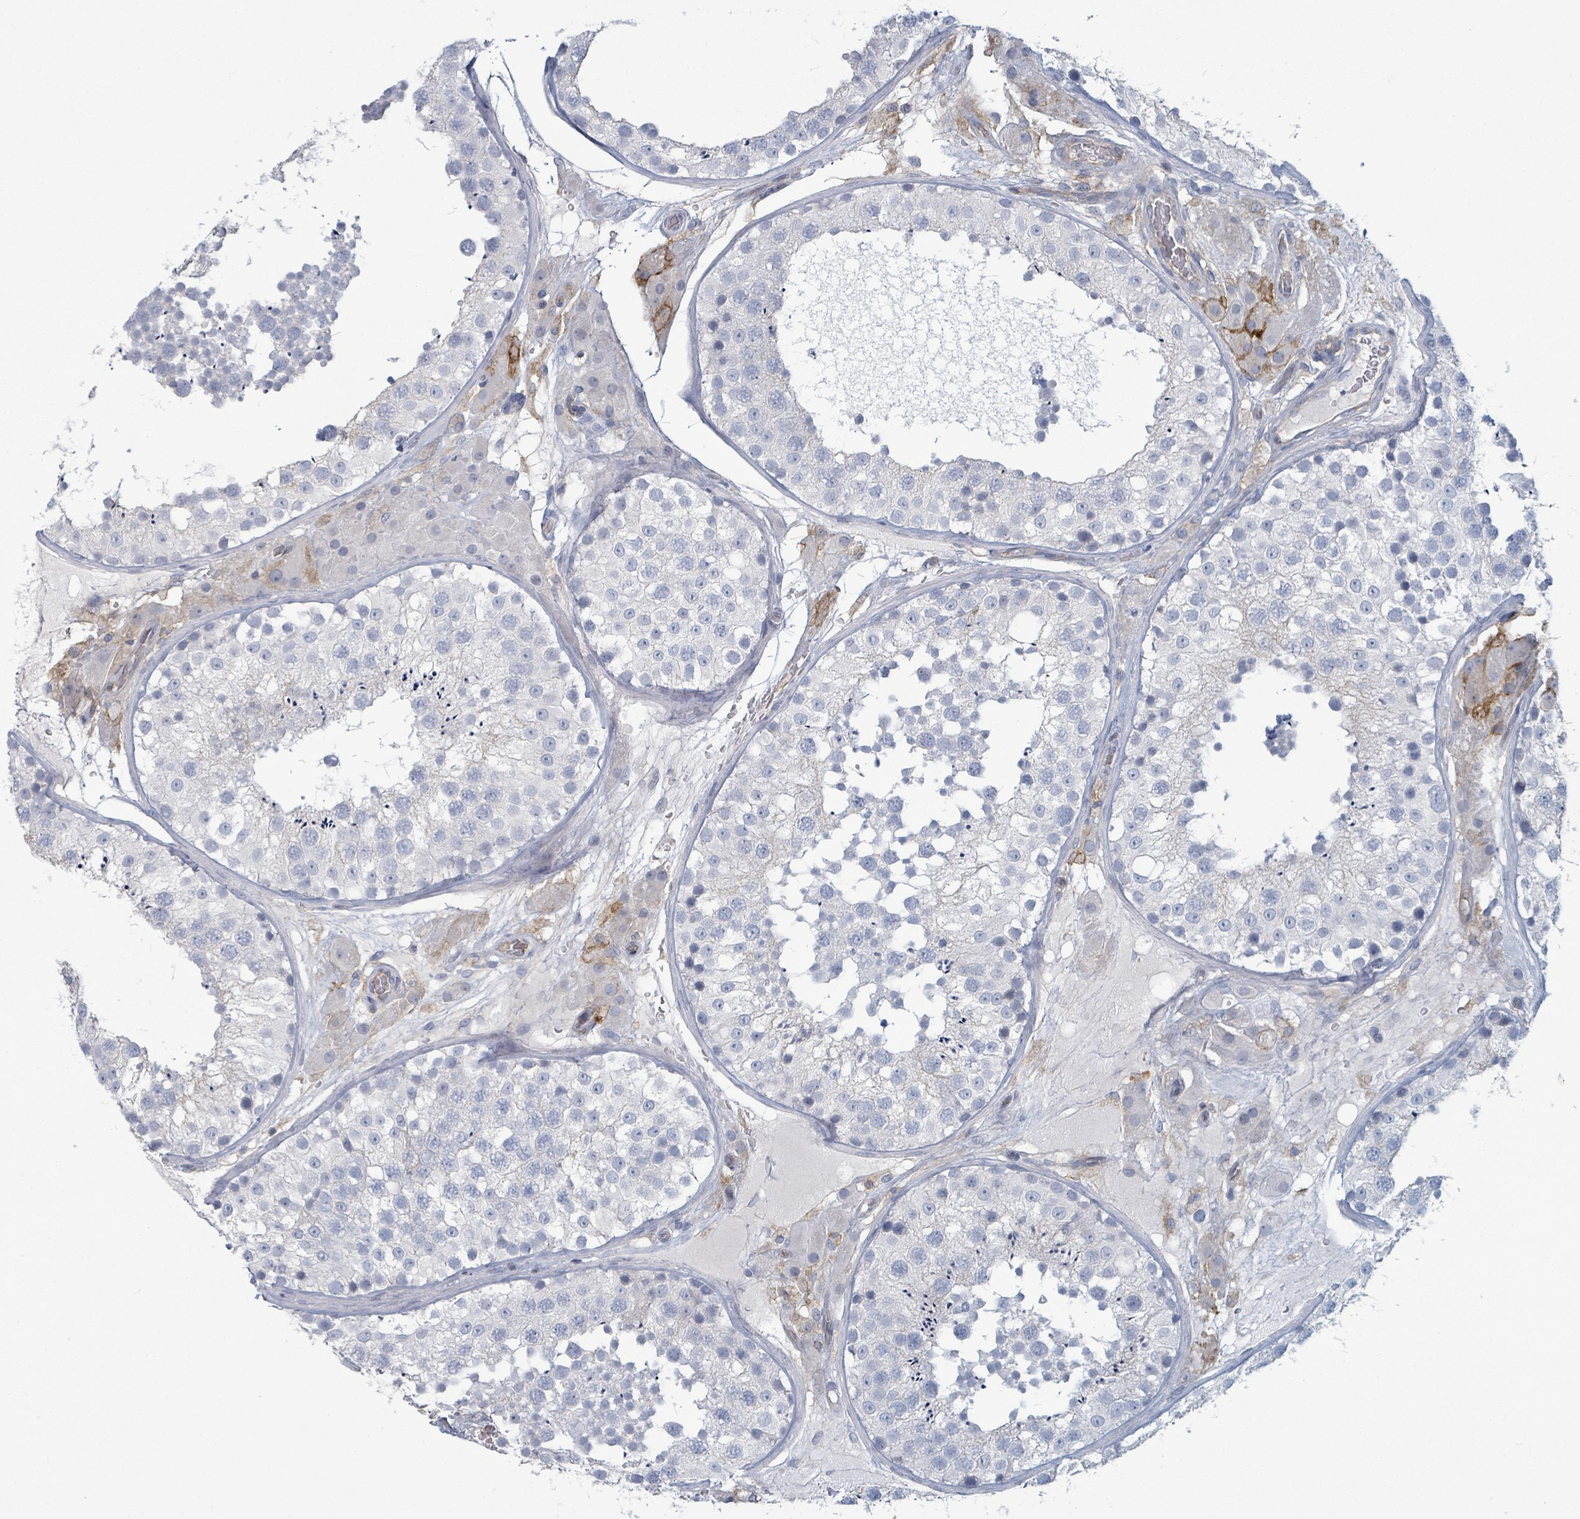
{"staining": {"intensity": "negative", "quantity": "none", "location": "none"}, "tissue": "testis", "cell_type": "Cells in seminiferous ducts", "image_type": "normal", "snomed": [{"axis": "morphology", "description": "Normal tissue, NOS"}, {"axis": "topography", "description": "Testis"}], "caption": "Immunohistochemistry micrograph of unremarkable testis: human testis stained with DAB (3,3'-diaminobenzidine) reveals no significant protein positivity in cells in seminiferous ducts. (Brightfield microscopy of DAB (3,3'-diaminobenzidine) IHC at high magnification).", "gene": "TNFRSF14", "patient": {"sex": "male", "age": 26}}